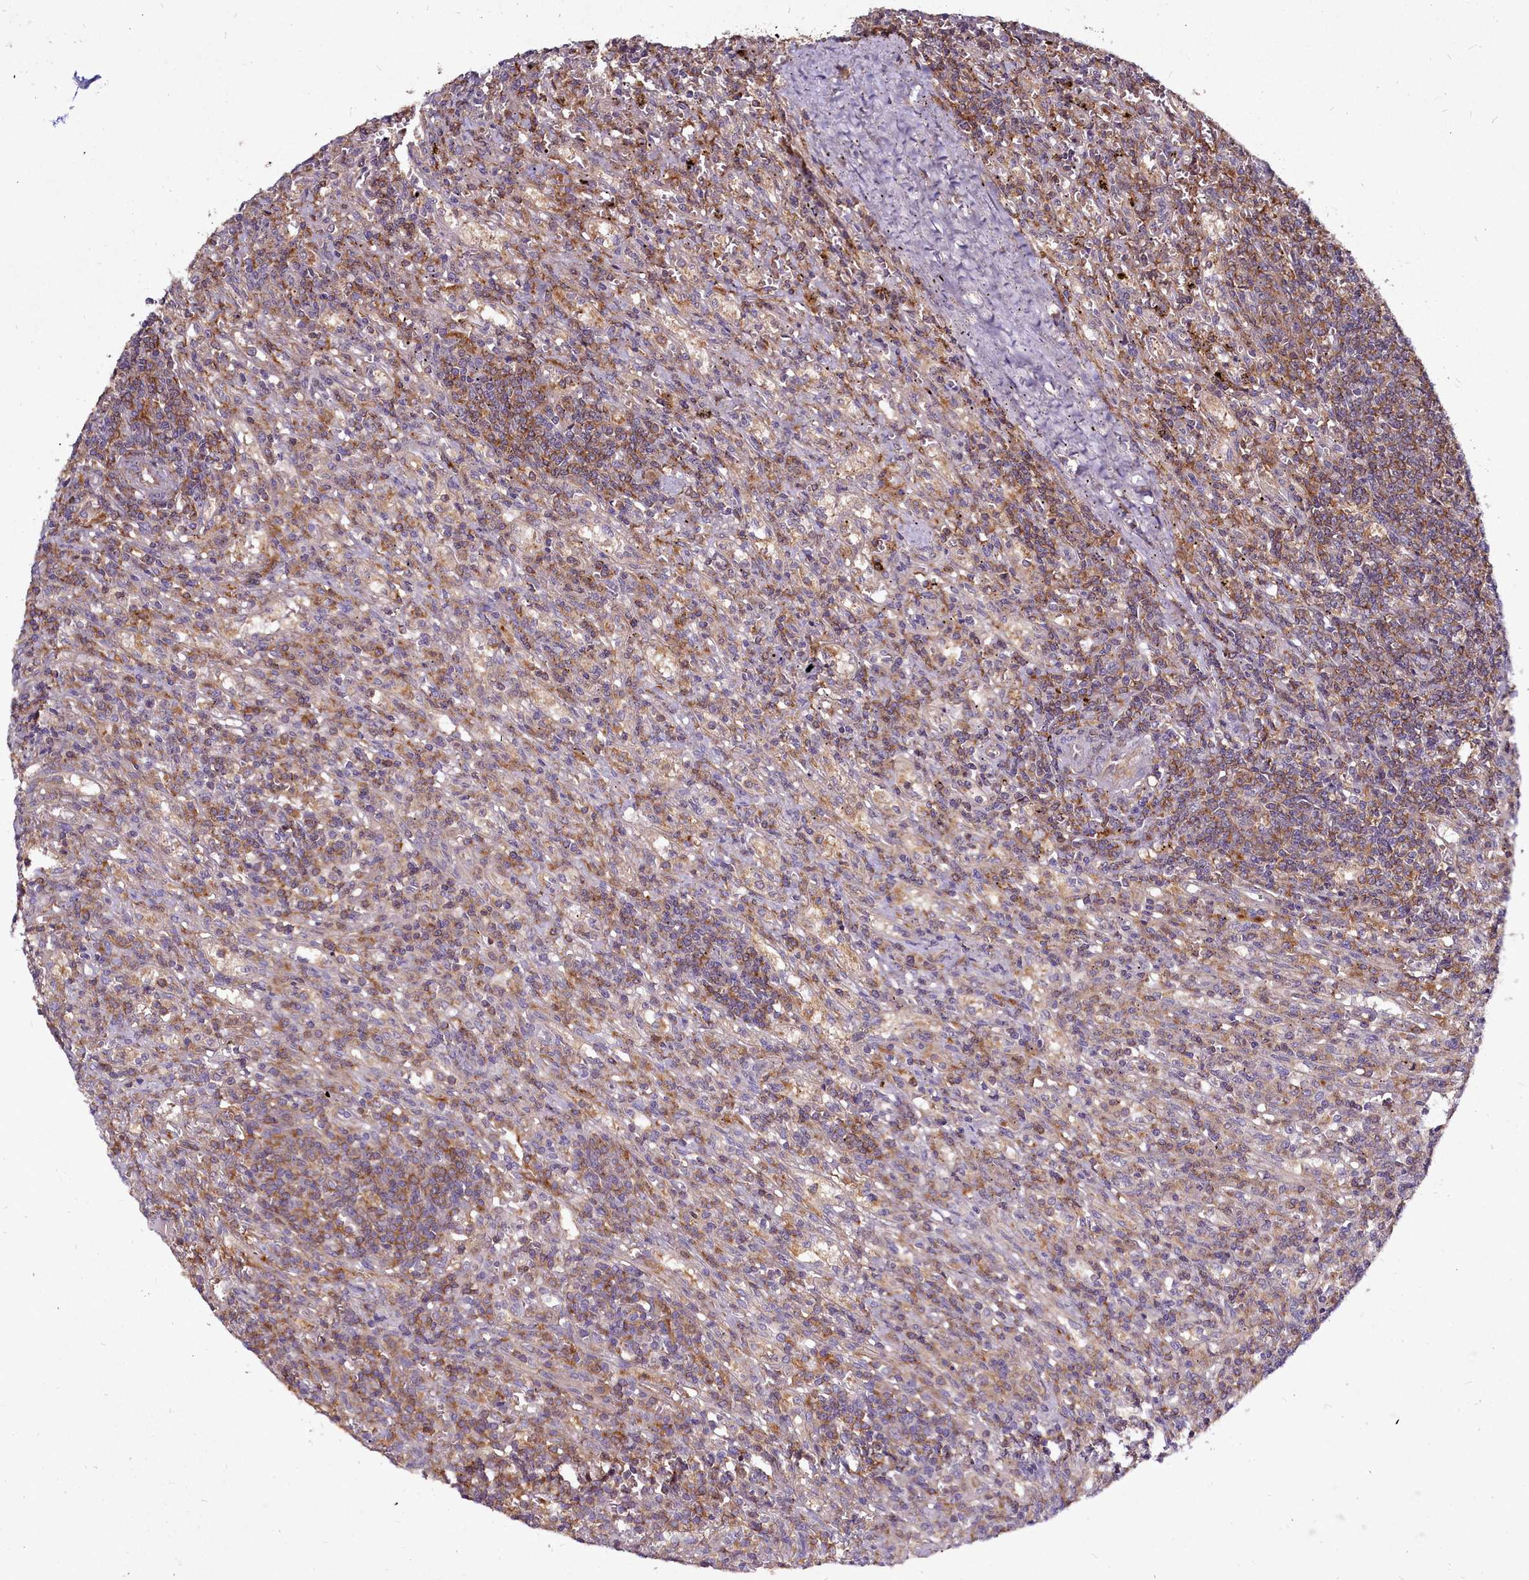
{"staining": {"intensity": "moderate", "quantity": "25%-75%", "location": "cytoplasmic/membranous"}, "tissue": "lymphoma", "cell_type": "Tumor cells", "image_type": "cancer", "snomed": [{"axis": "morphology", "description": "Malignant lymphoma, non-Hodgkin's type, Low grade"}, {"axis": "topography", "description": "Spleen"}], "caption": "Human lymphoma stained with a protein marker exhibits moderate staining in tumor cells.", "gene": "NCKAP1L", "patient": {"sex": "male", "age": 76}}